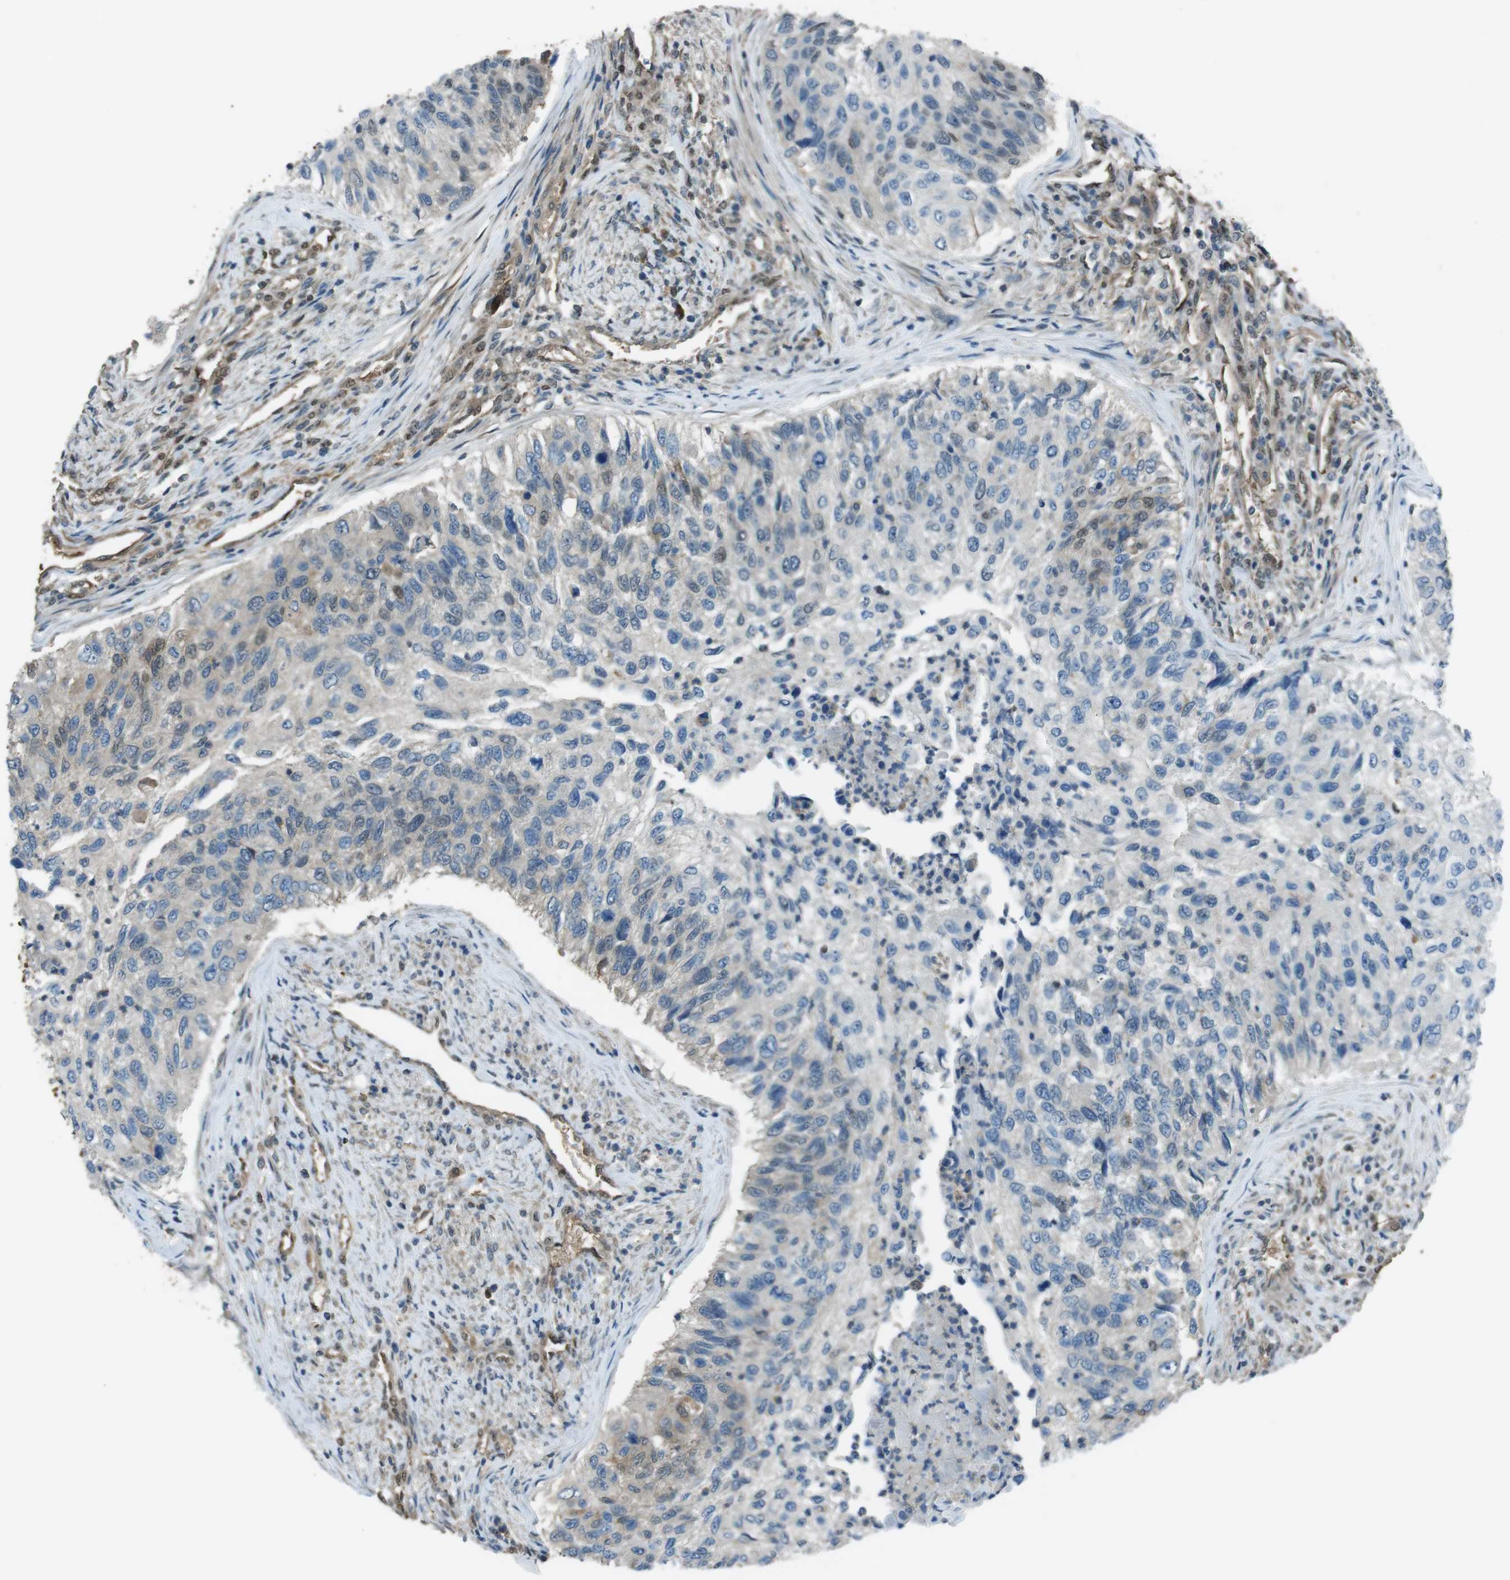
{"staining": {"intensity": "weak", "quantity": "<25%", "location": "nuclear"}, "tissue": "urothelial cancer", "cell_type": "Tumor cells", "image_type": "cancer", "snomed": [{"axis": "morphology", "description": "Urothelial carcinoma, High grade"}, {"axis": "topography", "description": "Urinary bladder"}], "caption": "IHC photomicrograph of neoplastic tissue: urothelial cancer stained with DAB (3,3'-diaminobenzidine) shows no significant protein staining in tumor cells.", "gene": "TWSG1", "patient": {"sex": "female", "age": 60}}